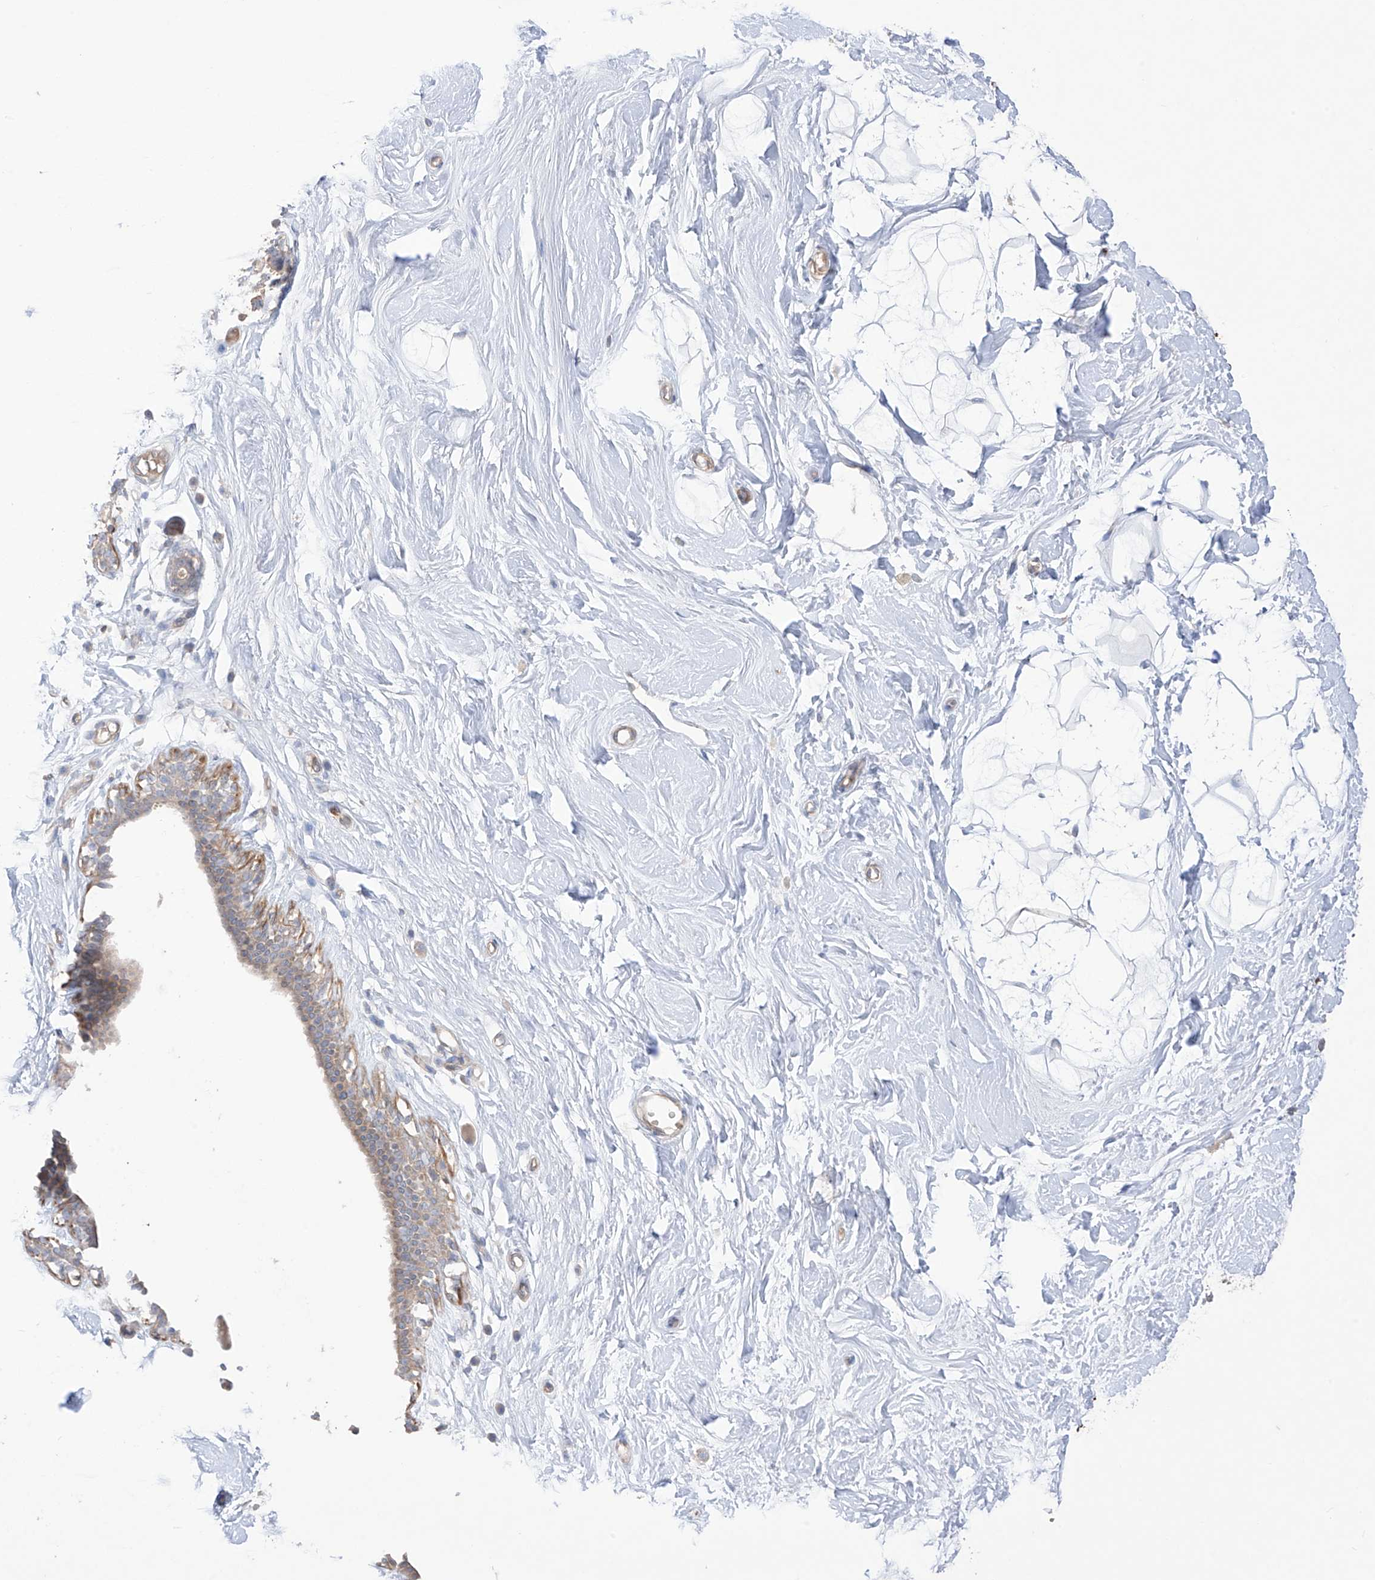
{"staining": {"intensity": "negative", "quantity": "none", "location": "none"}, "tissue": "breast", "cell_type": "Adipocytes", "image_type": "normal", "snomed": [{"axis": "morphology", "description": "Normal tissue, NOS"}, {"axis": "topography", "description": "Breast"}], "caption": "IHC histopathology image of normal breast: human breast stained with DAB (3,3'-diaminobenzidine) displays no significant protein expression in adipocytes.", "gene": "TRMU", "patient": {"sex": "female", "age": 26}}